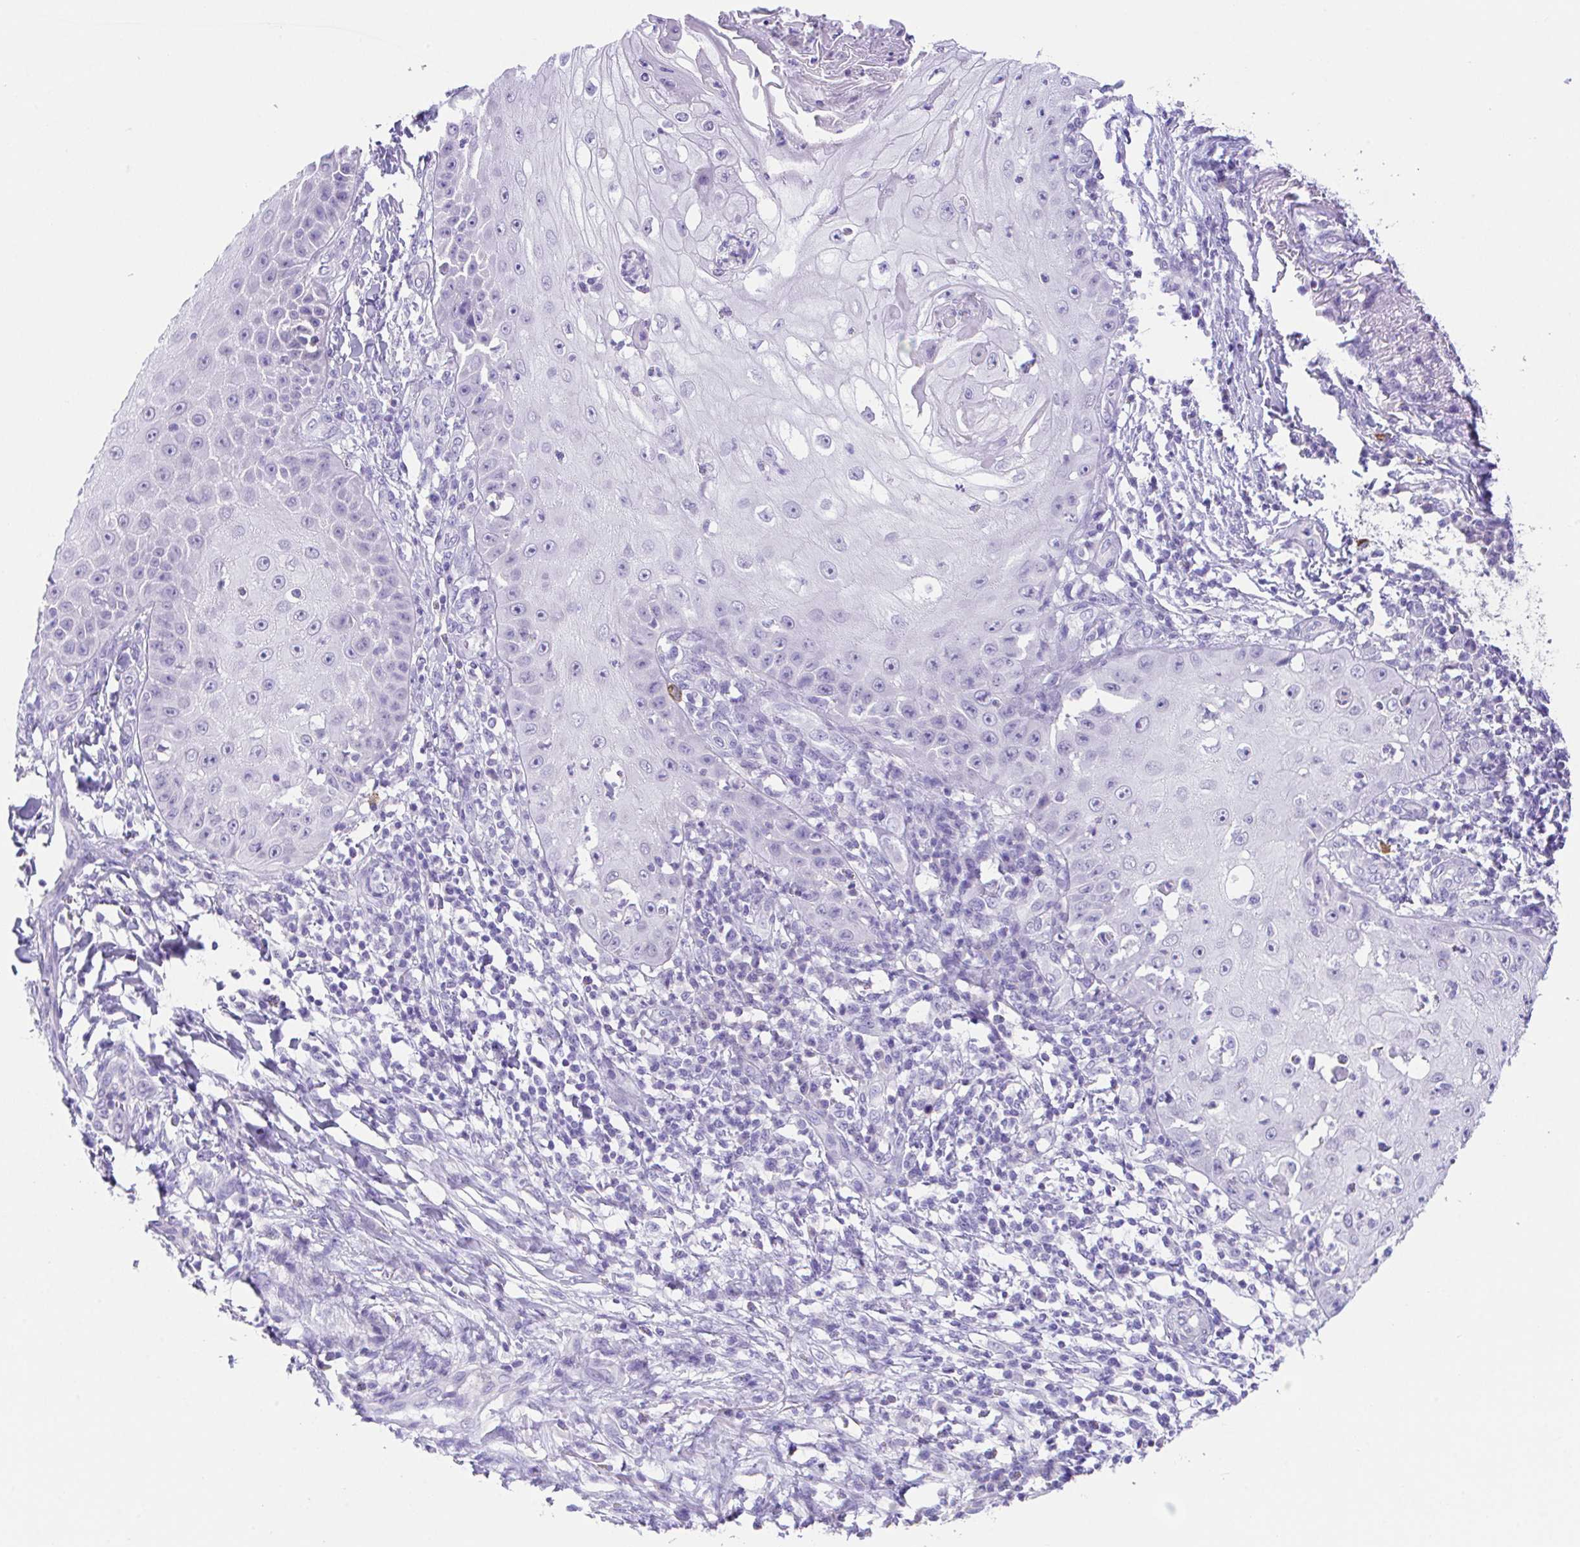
{"staining": {"intensity": "negative", "quantity": "none", "location": "none"}, "tissue": "skin cancer", "cell_type": "Tumor cells", "image_type": "cancer", "snomed": [{"axis": "morphology", "description": "Squamous cell carcinoma, NOS"}, {"axis": "topography", "description": "Skin"}], "caption": "Immunohistochemical staining of squamous cell carcinoma (skin) displays no significant positivity in tumor cells.", "gene": "HACD4", "patient": {"sex": "male", "age": 70}}